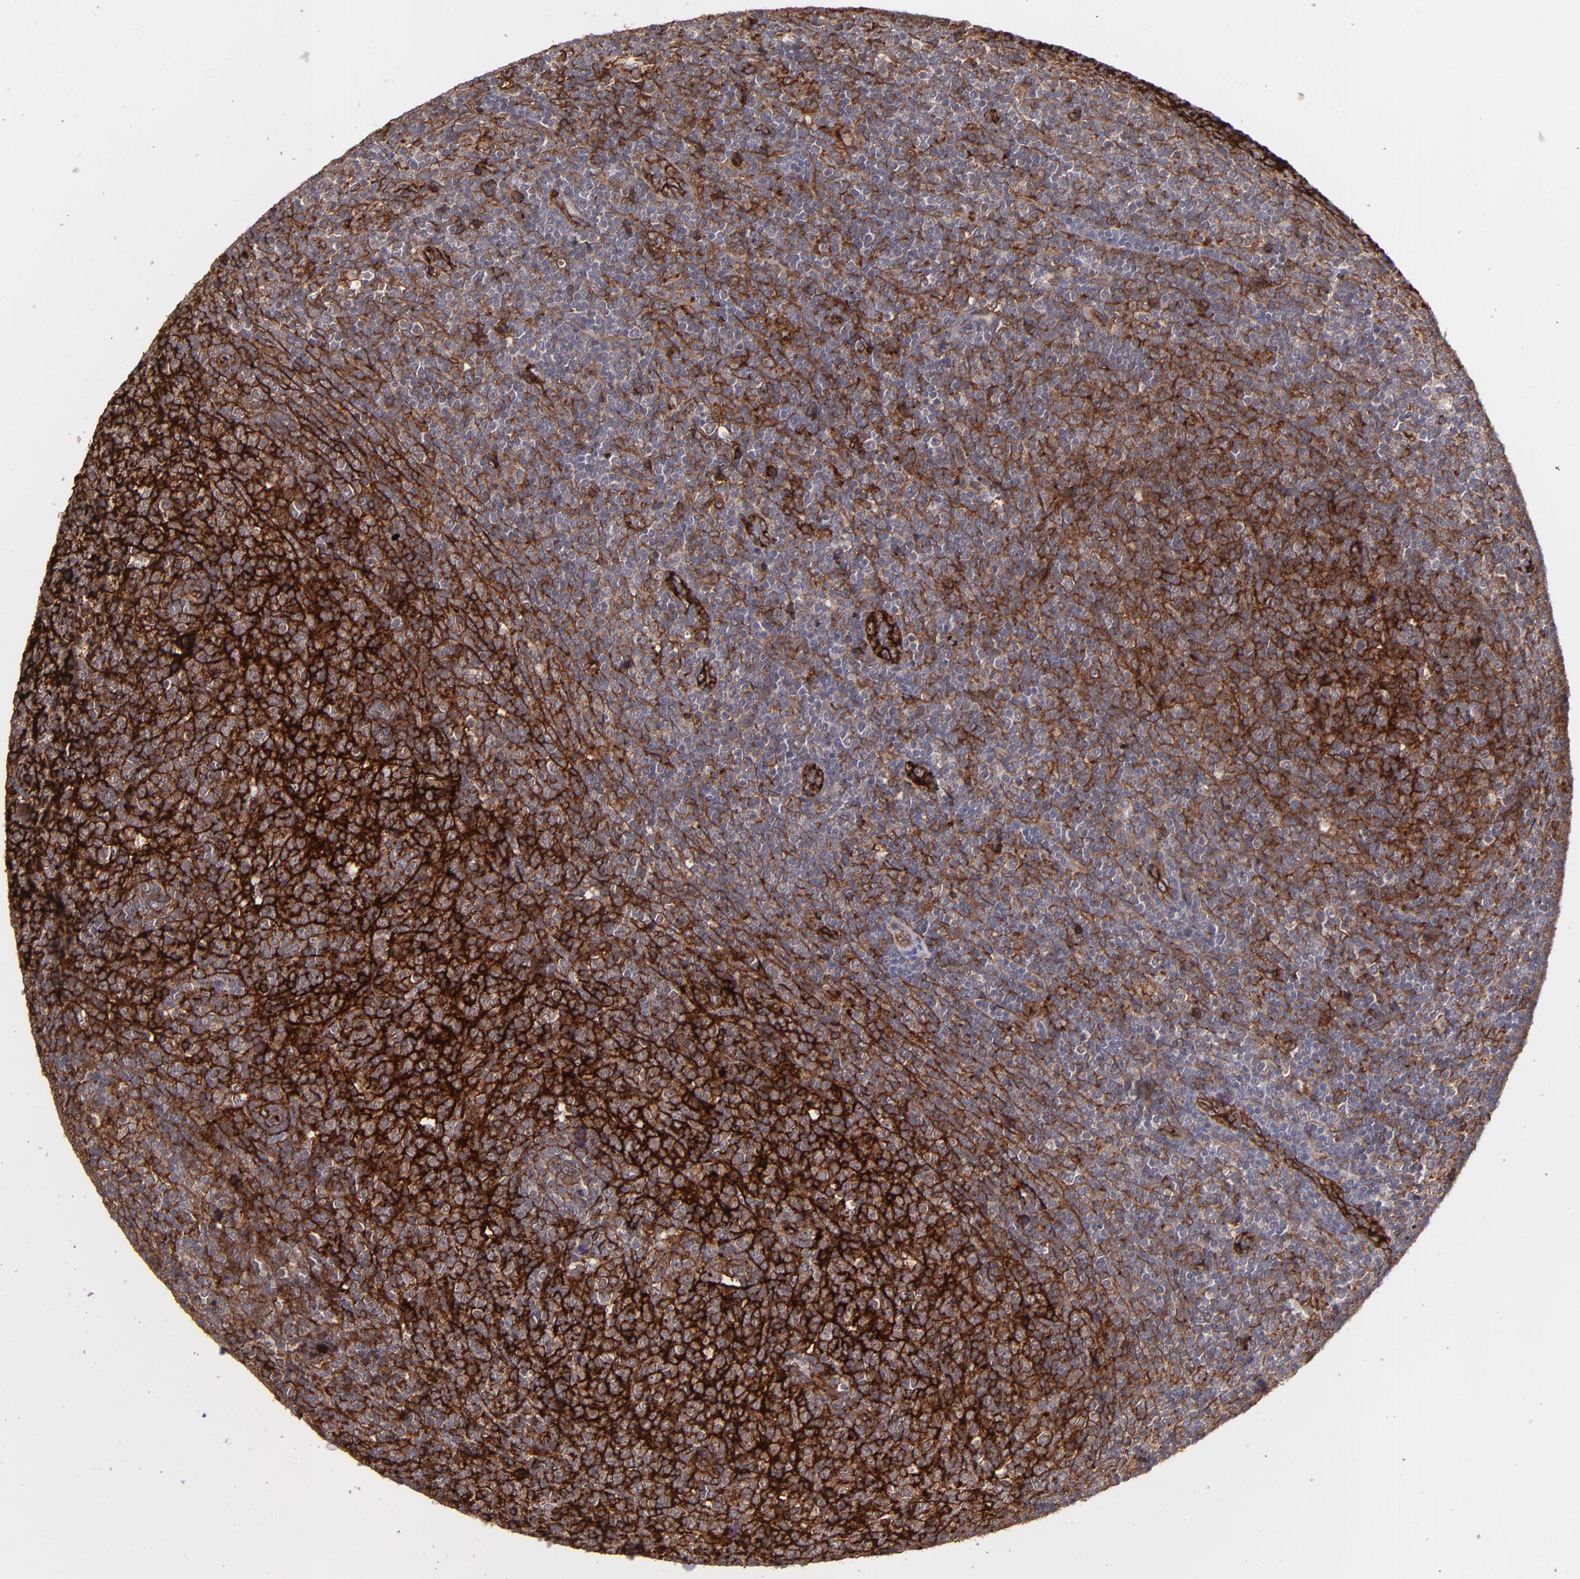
{"staining": {"intensity": "strong", "quantity": ">75%", "location": "cytoplasmic/membranous"}, "tissue": "lymphoma", "cell_type": "Tumor cells", "image_type": "cancer", "snomed": [{"axis": "morphology", "description": "Malignant lymphoma, non-Hodgkin's type, Low grade"}, {"axis": "topography", "description": "Lymph node"}], "caption": "Lymphoma stained with DAB IHC displays high levels of strong cytoplasmic/membranous staining in approximately >75% of tumor cells. The protein of interest is stained brown, and the nuclei are stained in blue (DAB (3,3'-diaminobenzidine) IHC with brightfield microscopy, high magnification).", "gene": "ICAM1", "patient": {"sex": "male", "age": 70}}